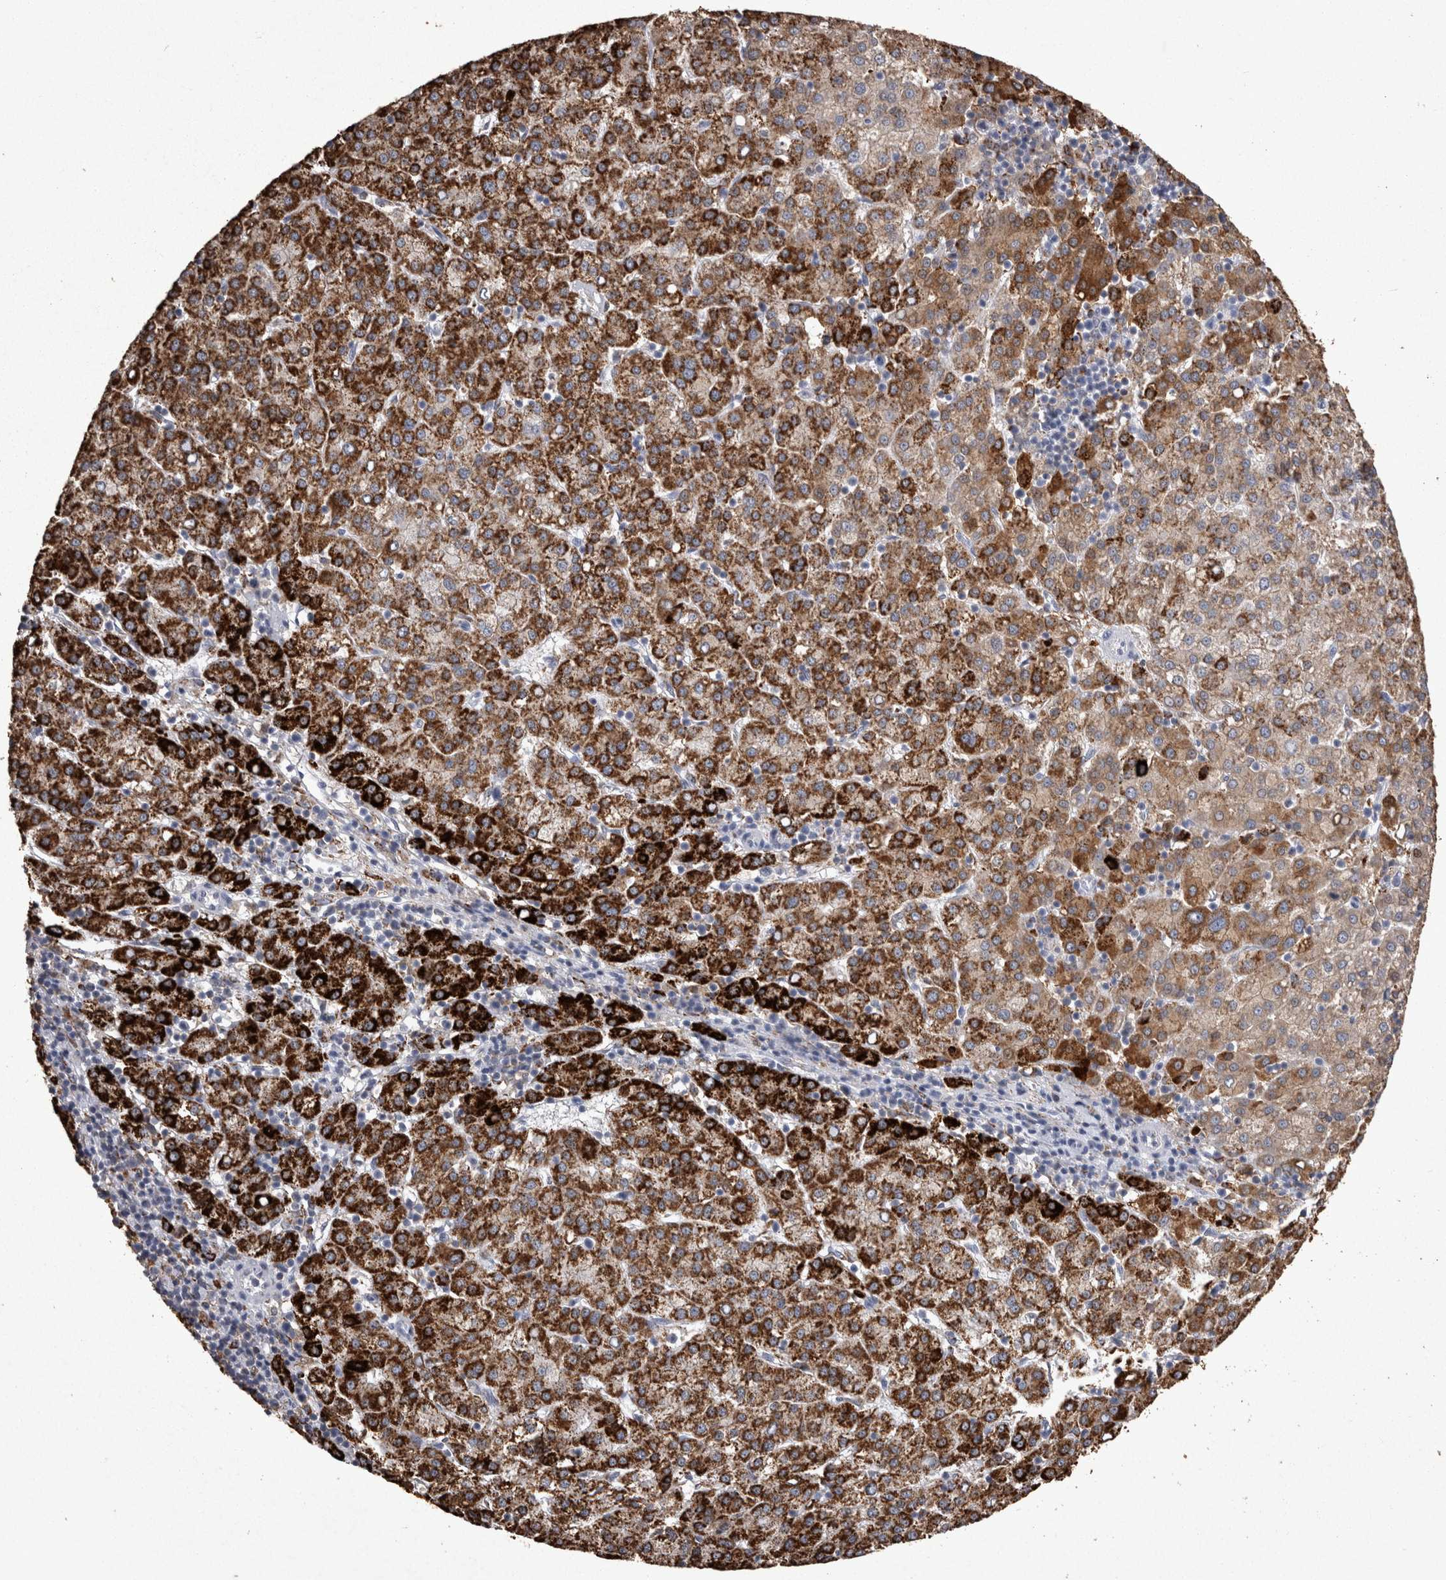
{"staining": {"intensity": "strong", "quantity": ">75%", "location": "cytoplasmic/membranous"}, "tissue": "liver cancer", "cell_type": "Tumor cells", "image_type": "cancer", "snomed": [{"axis": "morphology", "description": "Carcinoma, Hepatocellular, NOS"}, {"axis": "topography", "description": "Liver"}], "caption": "Brown immunohistochemical staining in human liver cancer (hepatocellular carcinoma) demonstrates strong cytoplasmic/membranous positivity in approximately >75% of tumor cells.", "gene": "DKK3", "patient": {"sex": "female", "age": 58}}